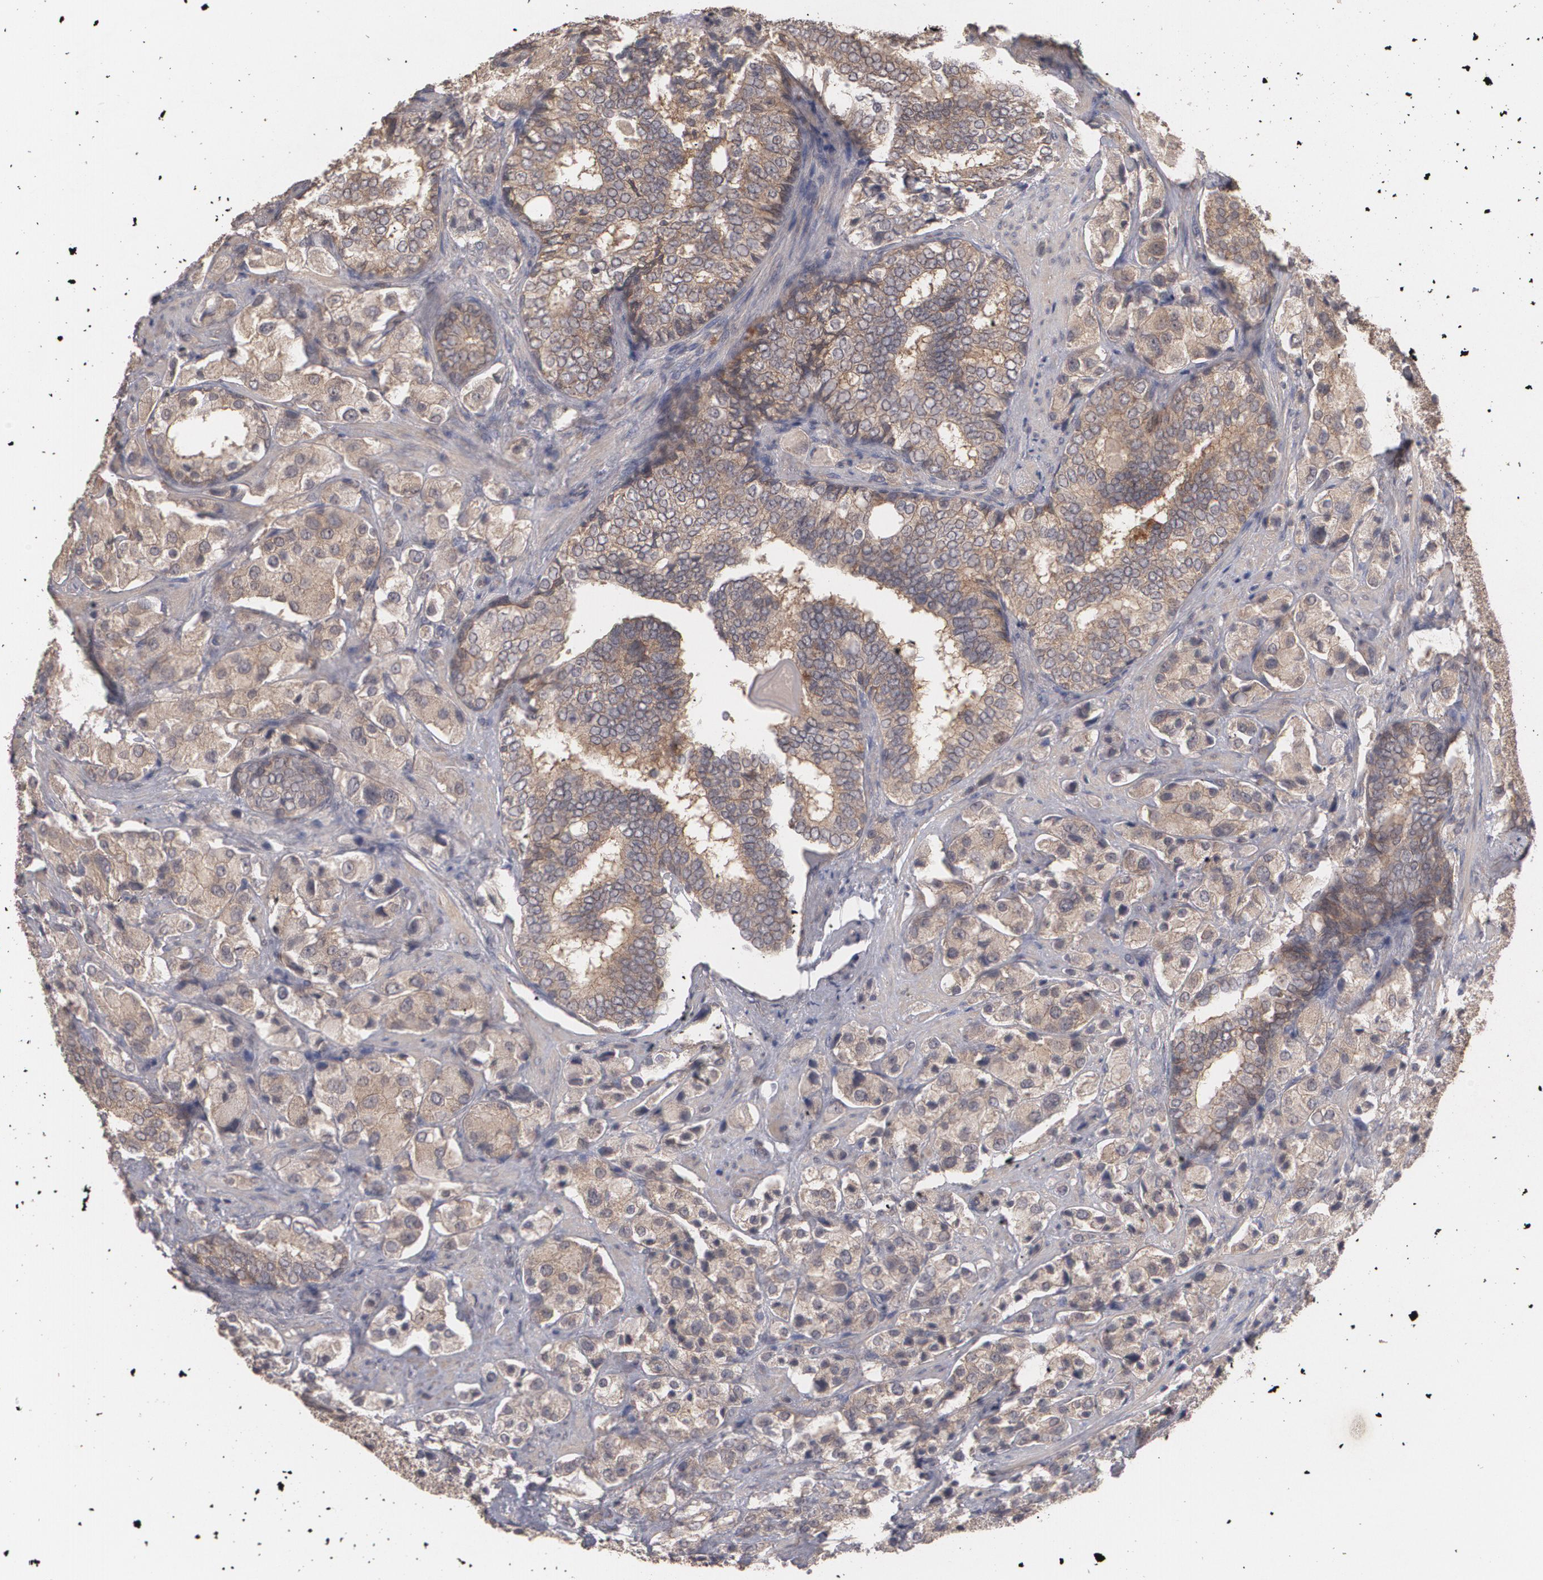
{"staining": {"intensity": "moderate", "quantity": ">75%", "location": "cytoplasmic/membranous"}, "tissue": "prostate cancer", "cell_type": "Tumor cells", "image_type": "cancer", "snomed": [{"axis": "morphology", "description": "Adenocarcinoma, Medium grade"}, {"axis": "topography", "description": "Prostate"}], "caption": "Immunohistochemical staining of prostate cancer (medium-grade adenocarcinoma) shows moderate cytoplasmic/membranous protein staining in approximately >75% of tumor cells.", "gene": "ARF6", "patient": {"sex": "male", "age": 70}}